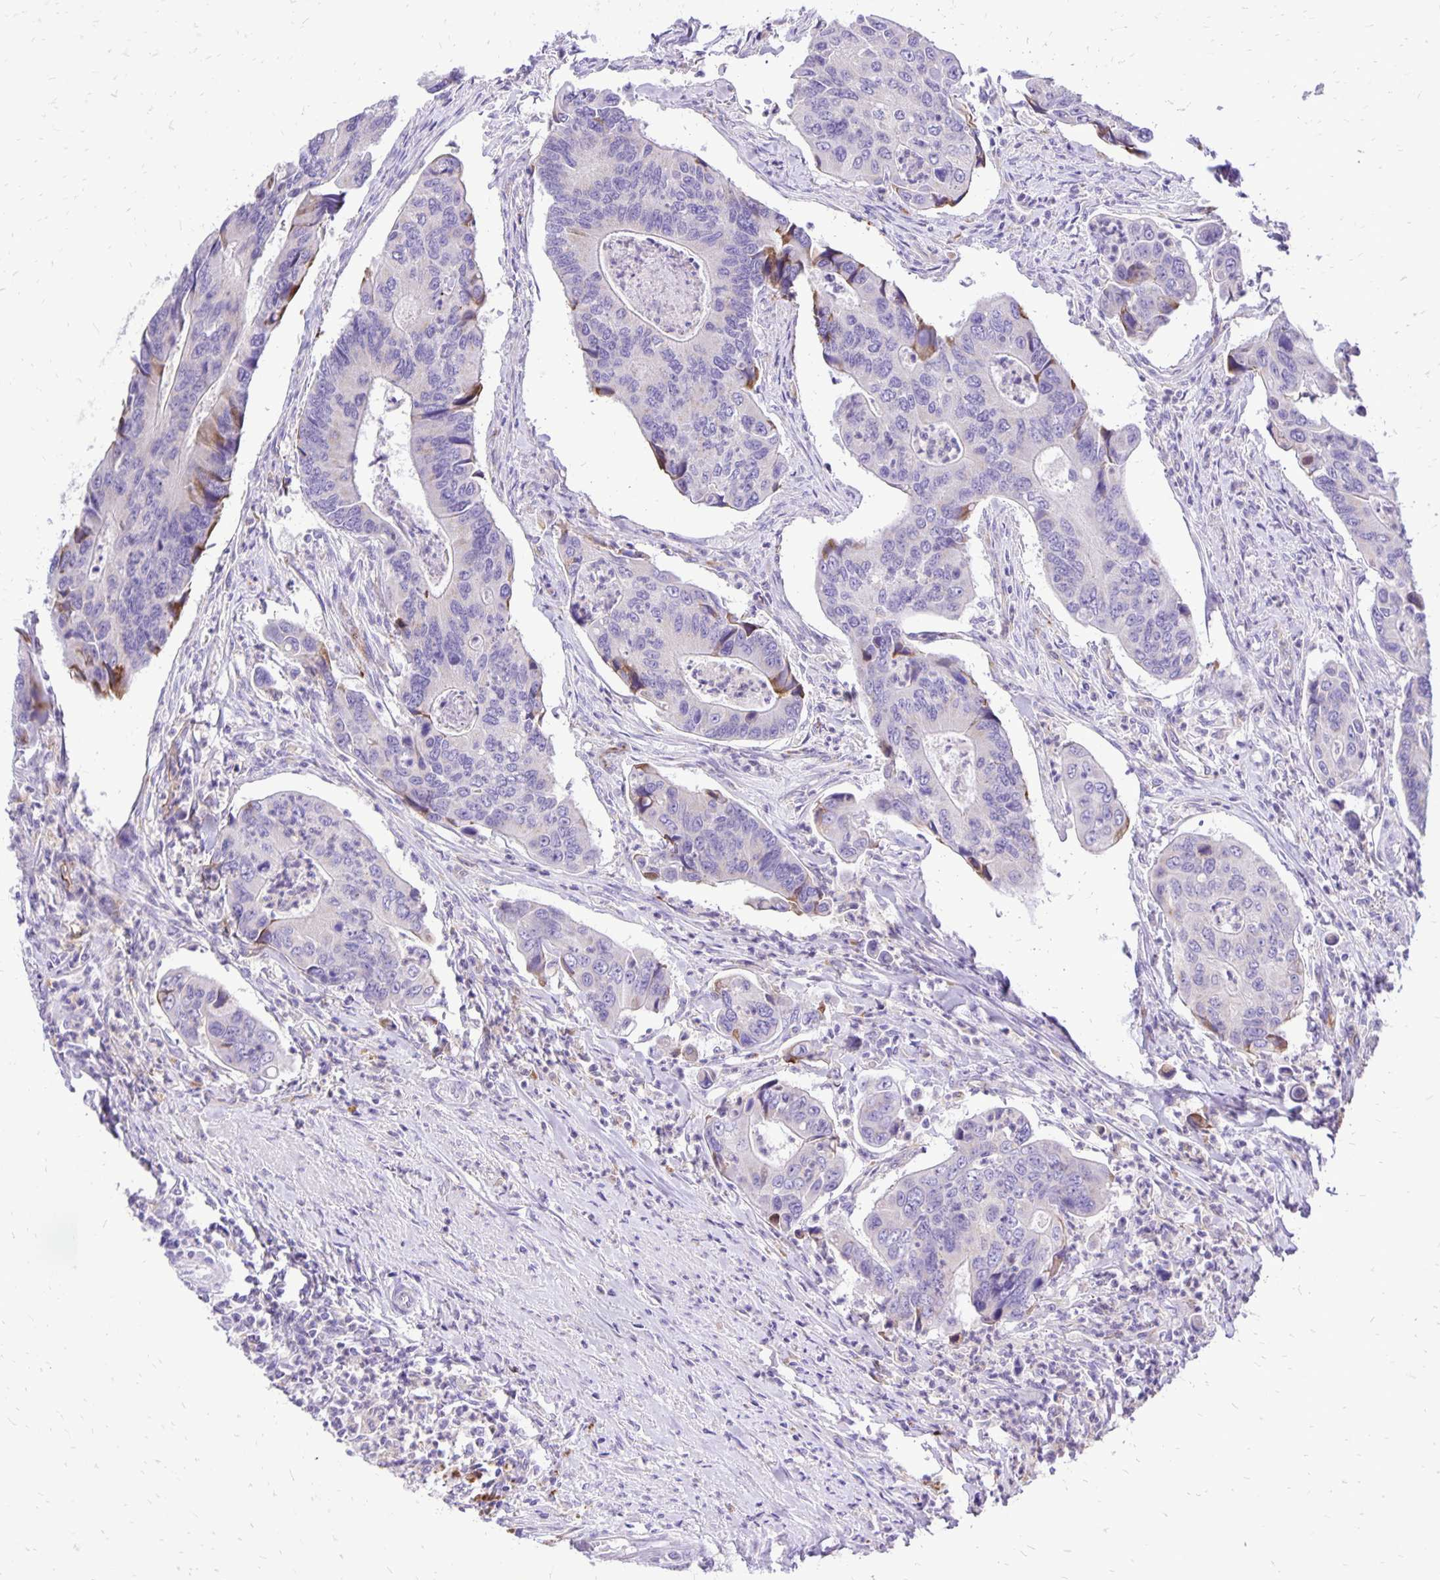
{"staining": {"intensity": "negative", "quantity": "none", "location": "none"}, "tissue": "colorectal cancer", "cell_type": "Tumor cells", "image_type": "cancer", "snomed": [{"axis": "morphology", "description": "Adenocarcinoma, NOS"}, {"axis": "topography", "description": "Colon"}], "caption": "This is a micrograph of immunohistochemistry staining of colorectal adenocarcinoma, which shows no positivity in tumor cells. Brightfield microscopy of immunohistochemistry stained with DAB (brown) and hematoxylin (blue), captured at high magnification.", "gene": "EIF5A", "patient": {"sex": "female", "age": 67}}